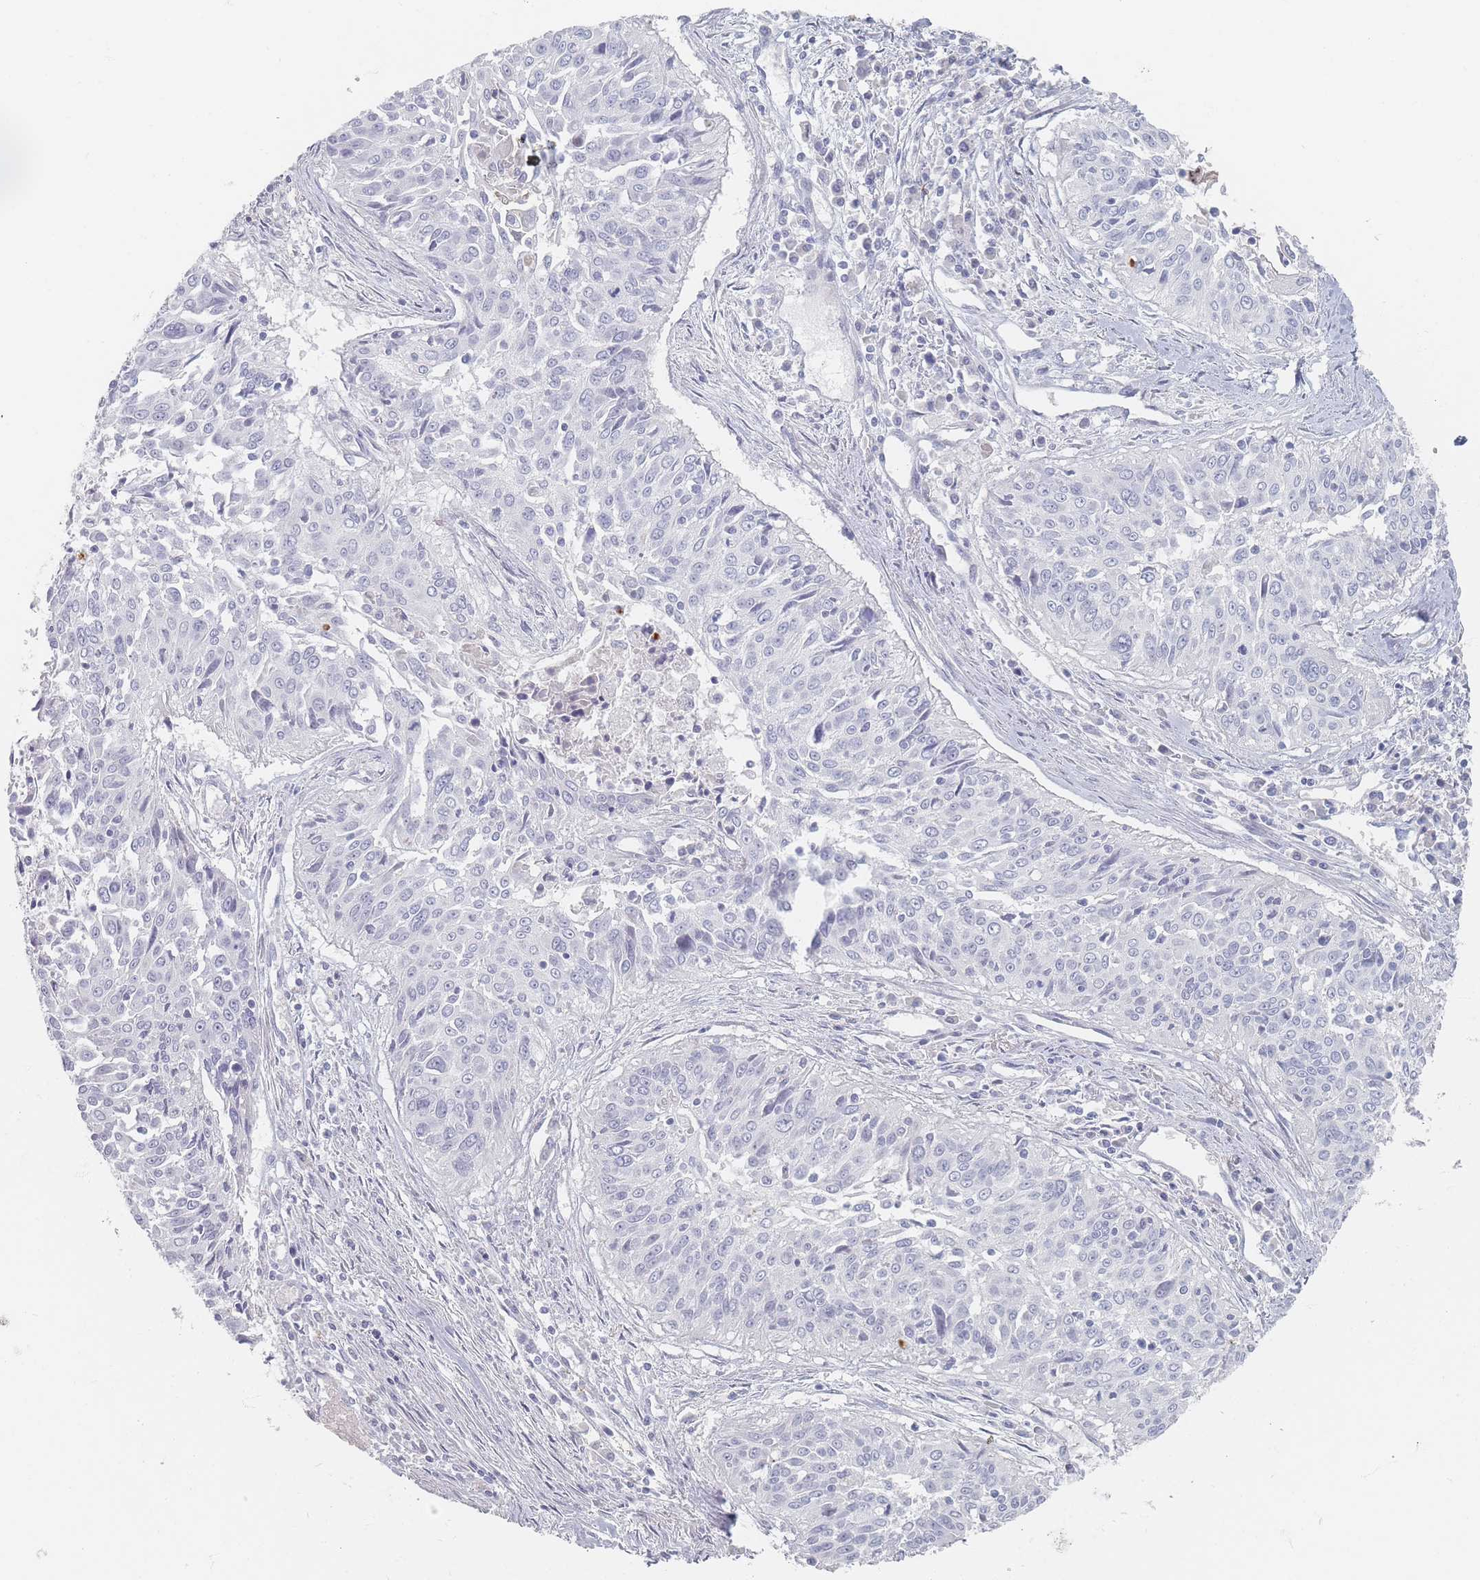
{"staining": {"intensity": "negative", "quantity": "none", "location": "none"}, "tissue": "cervical cancer", "cell_type": "Tumor cells", "image_type": "cancer", "snomed": [{"axis": "morphology", "description": "Squamous cell carcinoma, NOS"}, {"axis": "topography", "description": "Cervix"}], "caption": "High power microscopy micrograph of an immunohistochemistry (IHC) image of cervical cancer, revealing no significant expression in tumor cells.", "gene": "CD37", "patient": {"sex": "female", "age": 55}}